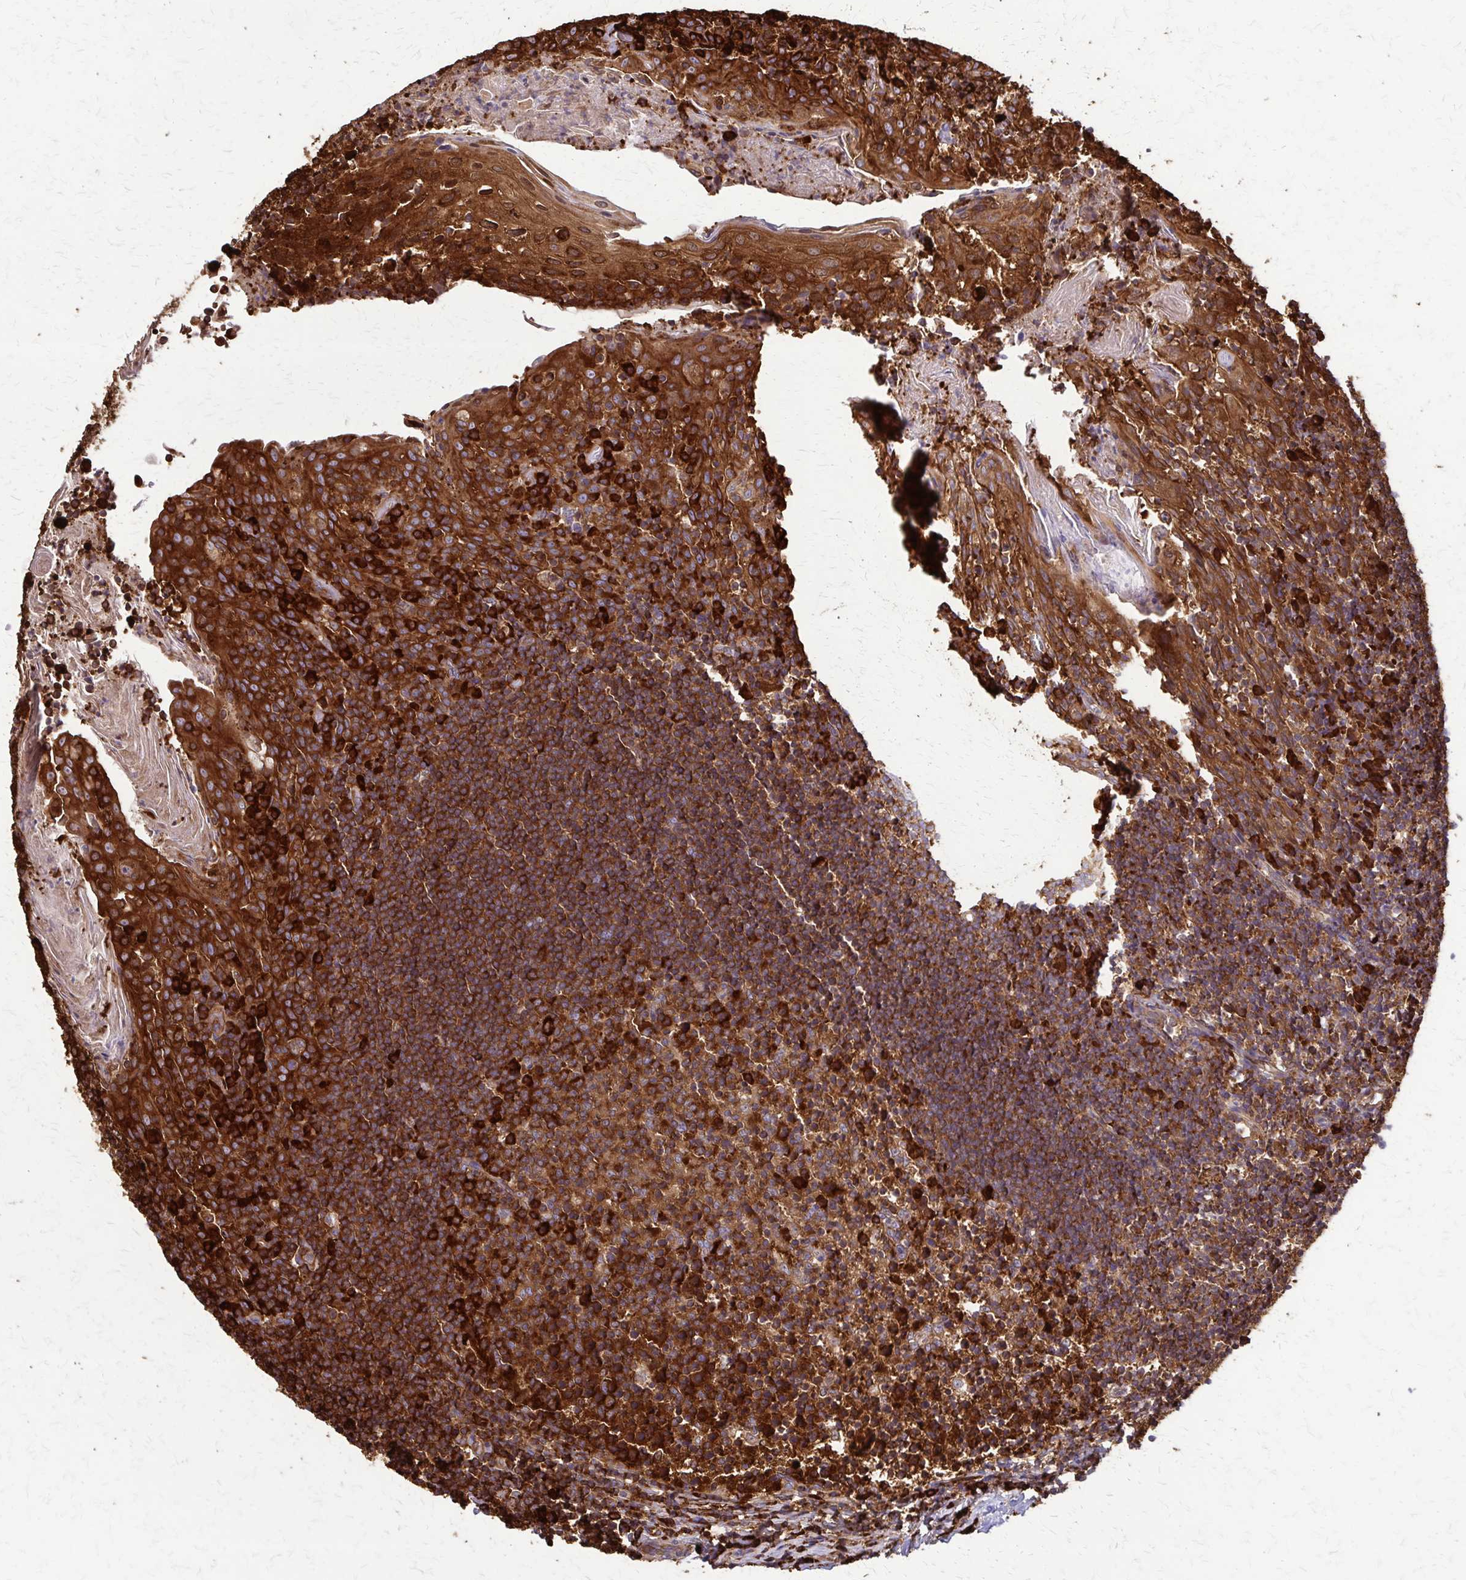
{"staining": {"intensity": "strong", "quantity": ">75%", "location": "cytoplasmic/membranous"}, "tissue": "tonsil", "cell_type": "Germinal center cells", "image_type": "normal", "snomed": [{"axis": "morphology", "description": "Normal tissue, NOS"}, {"axis": "topography", "description": "Tonsil"}], "caption": "IHC photomicrograph of unremarkable tonsil: human tonsil stained using immunohistochemistry (IHC) shows high levels of strong protein expression localized specifically in the cytoplasmic/membranous of germinal center cells, appearing as a cytoplasmic/membranous brown color.", "gene": "EEF2", "patient": {"sex": "female", "age": 10}}